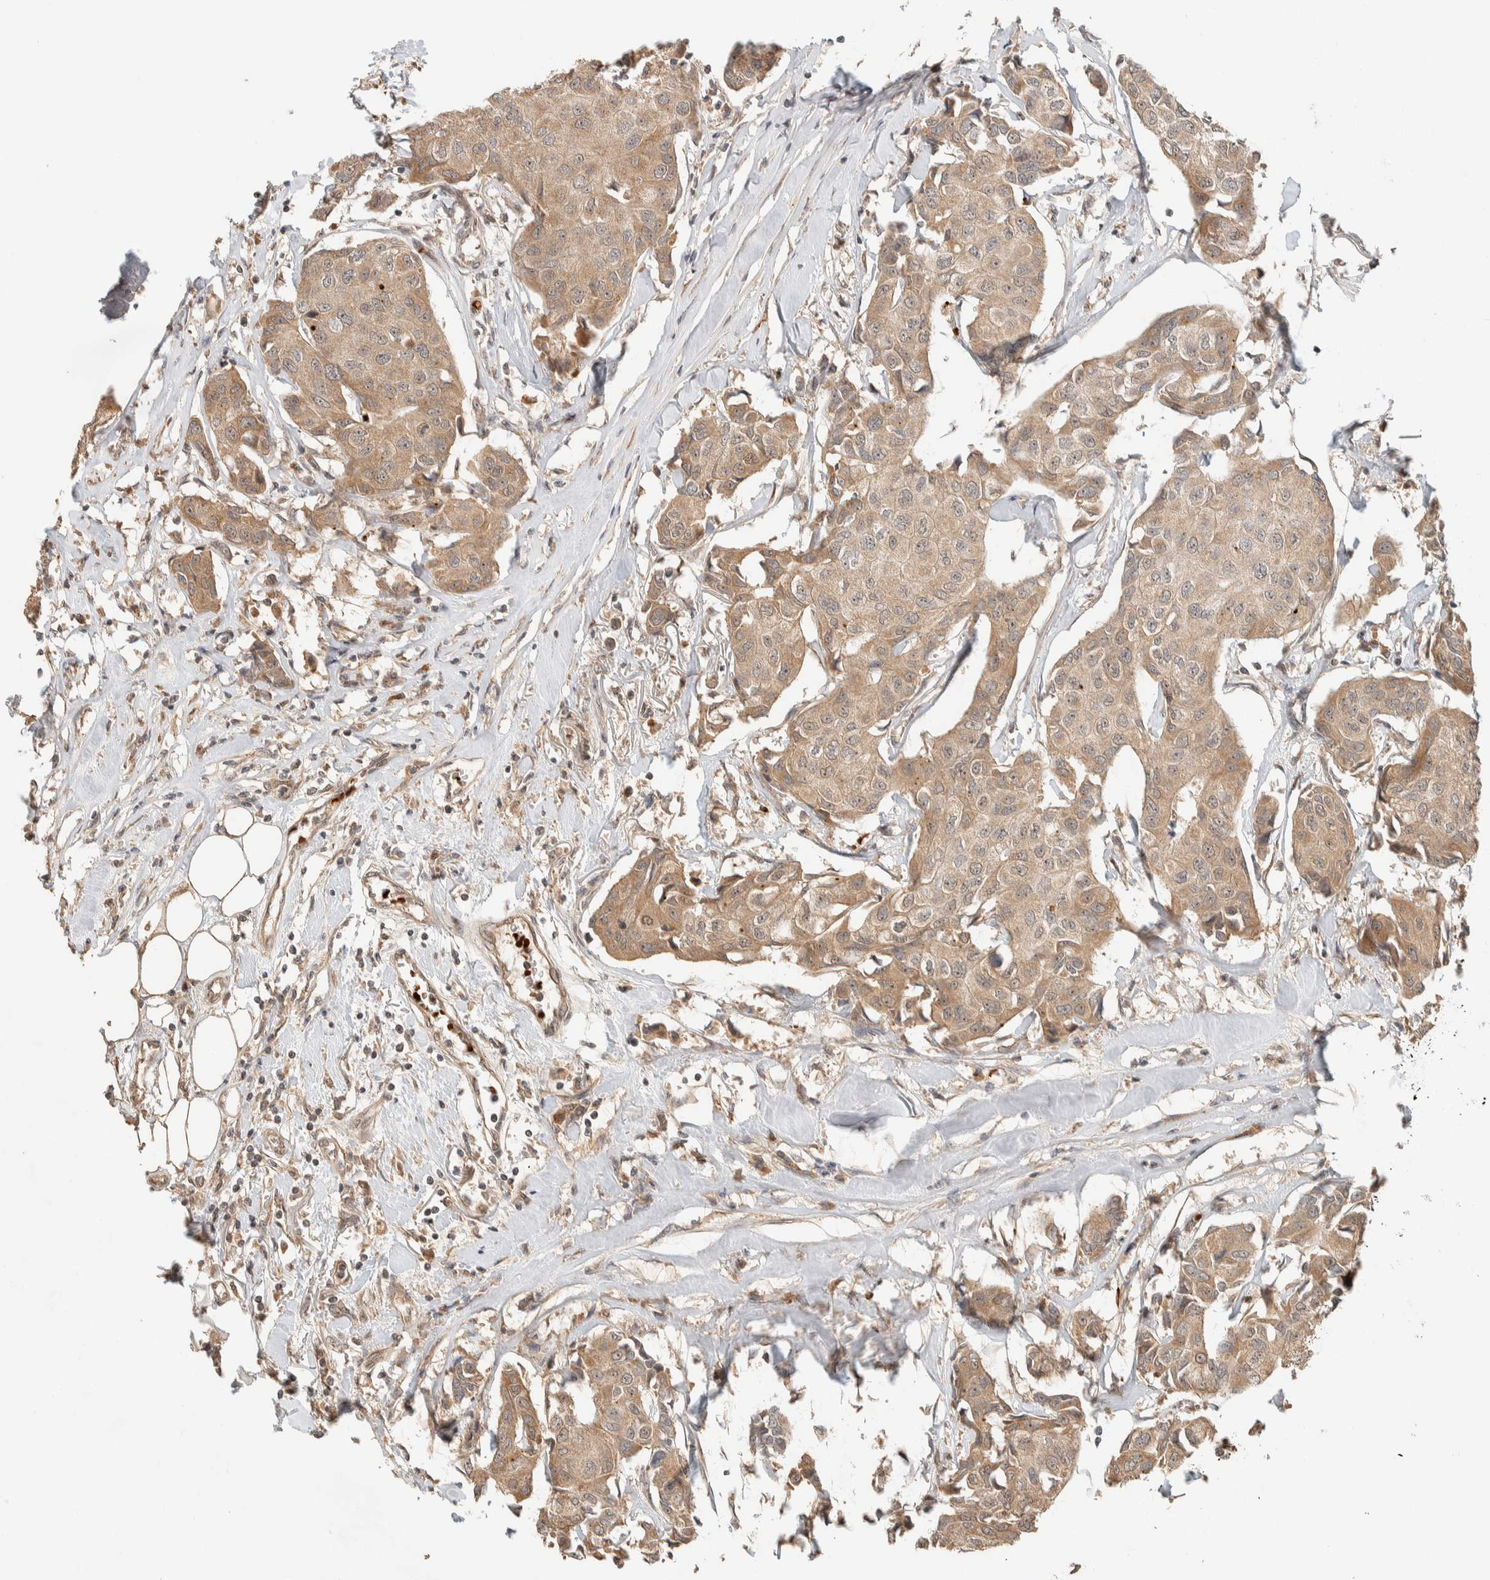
{"staining": {"intensity": "moderate", "quantity": ">75%", "location": "cytoplasmic/membranous"}, "tissue": "breast cancer", "cell_type": "Tumor cells", "image_type": "cancer", "snomed": [{"axis": "morphology", "description": "Duct carcinoma"}, {"axis": "topography", "description": "Breast"}], "caption": "Tumor cells exhibit moderate cytoplasmic/membranous staining in approximately >75% of cells in breast intraductal carcinoma.", "gene": "ZBTB2", "patient": {"sex": "female", "age": 80}}